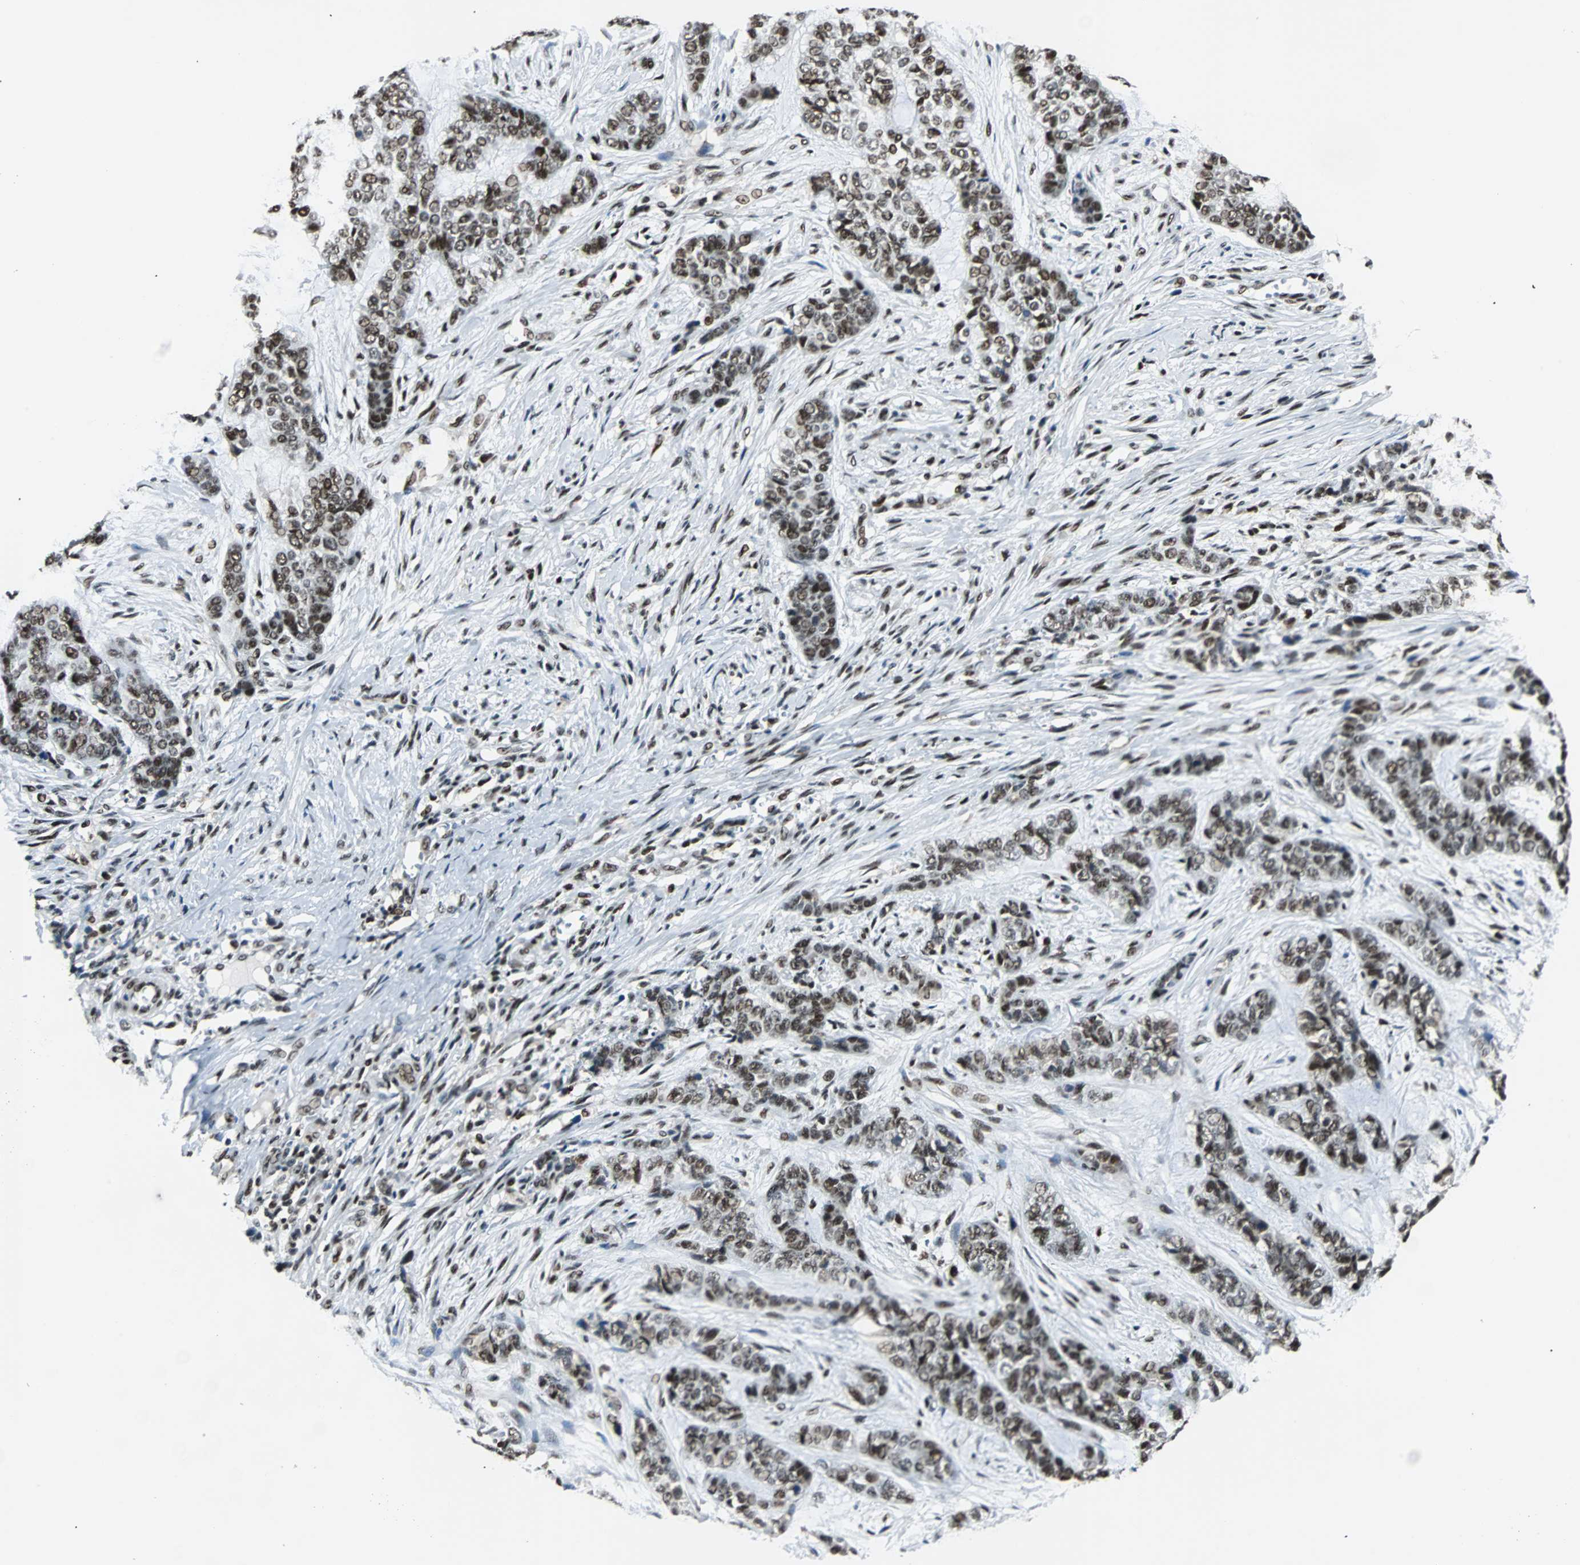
{"staining": {"intensity": "moderate", "quantity": ">75%", "location": "nuclear"}, "tissue": "skin cancer", "cell_type": "Tumor cells", "image_type": "cancer", "snomed": [{"axis": "morphology", "description": "Basal cell carcinoma"}, {"axis": "topography", "description": "Skin"}], "caption": "There is medium levels of moderate nuclear staining in tumor cells of basal cell carcinoma (skin), as demonstrated by immunohistochemical staining (brown color).", "gene": "XRCC4", "patient": {"sex": "female", "age": 64}}